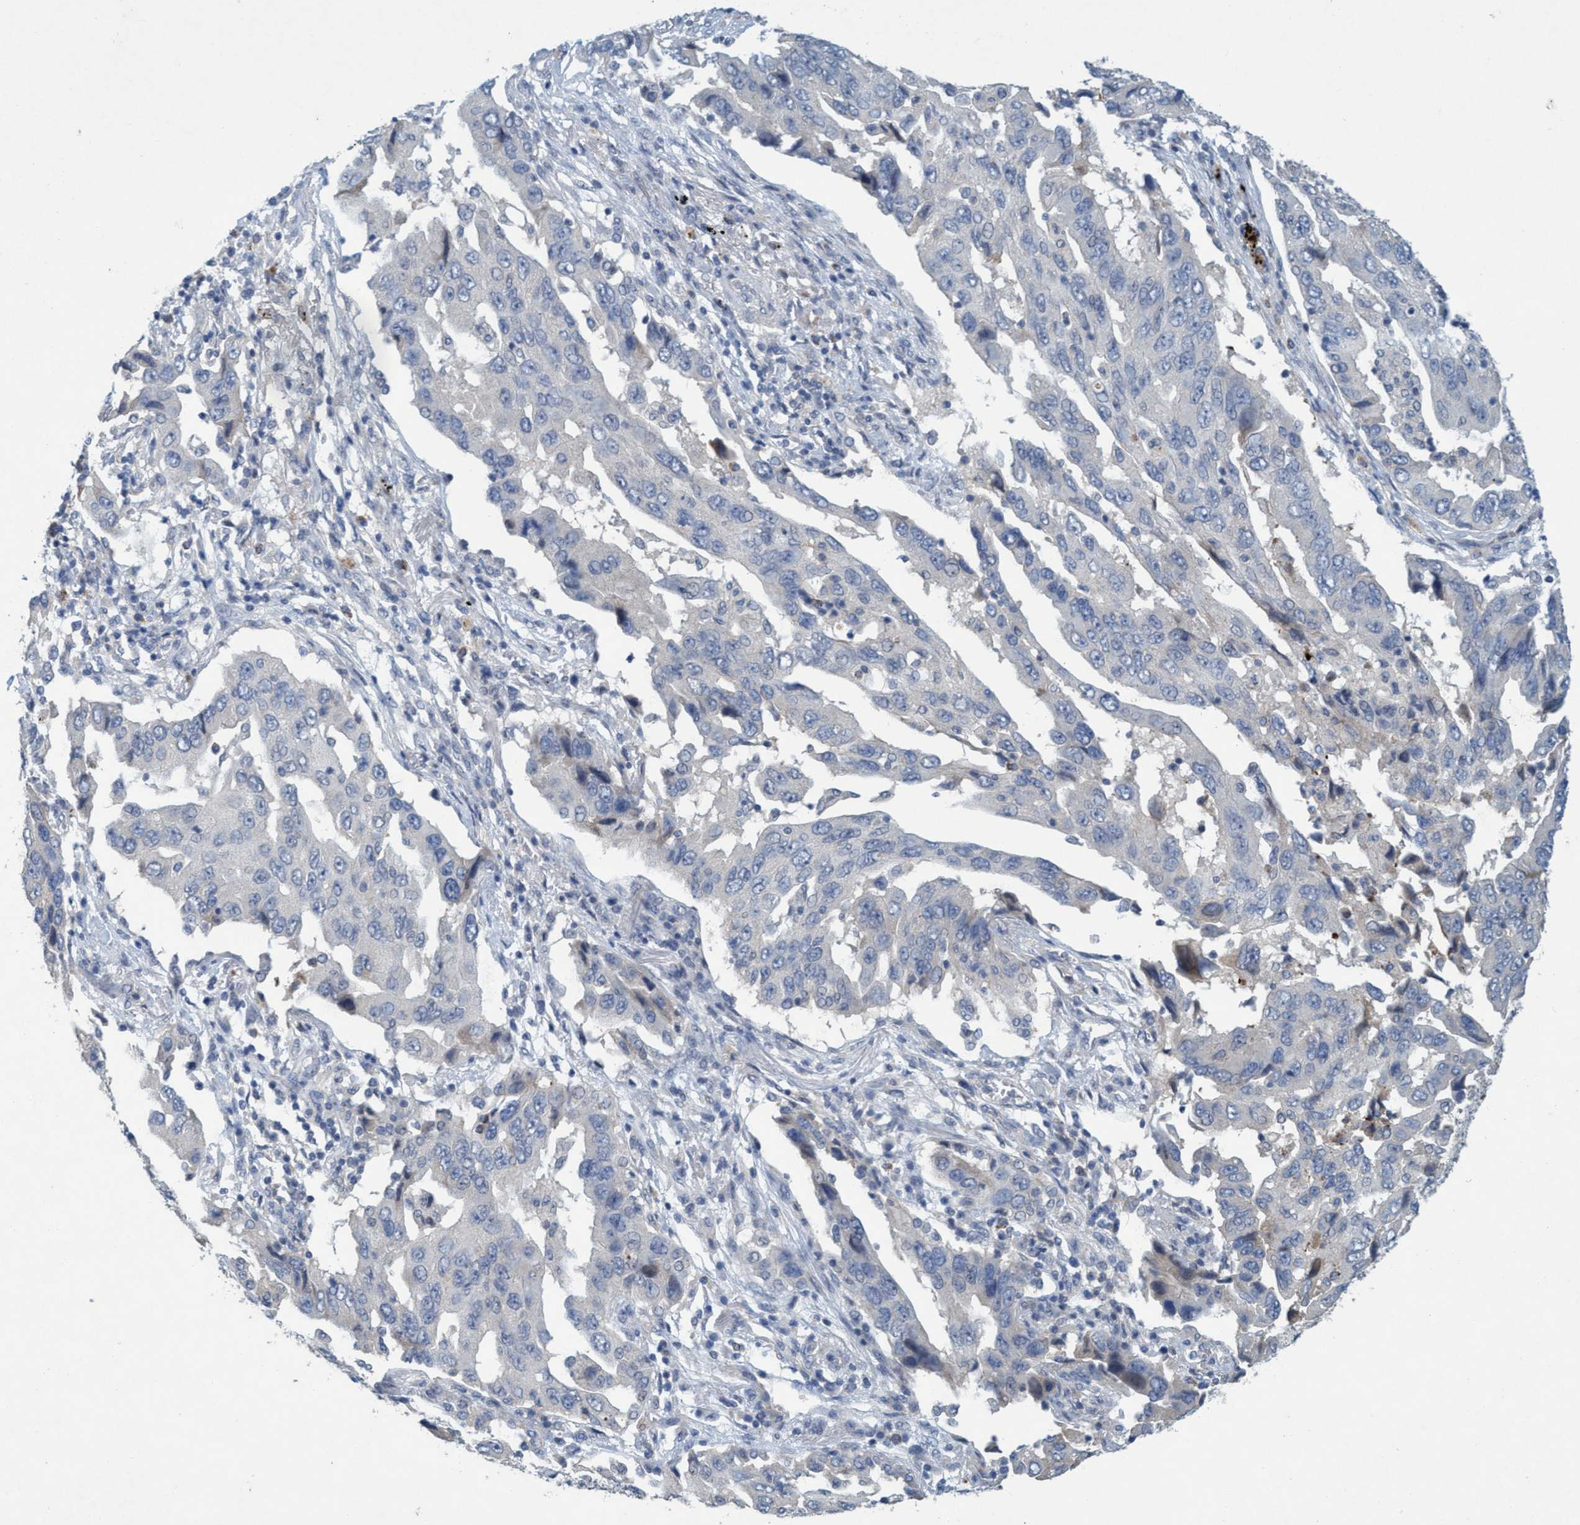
{"staining": {"intensity": "negative", "quantity": "none", "location": "none"}, "tissue": "lung cancer", "cell_type": "Tumor cells", "image_type": "cancer", "snomed": [{"axis": "morphology", "description": "Adenocarcinoma, NOS"}, {"axis": "topography", "description": "Lung"}], "caption": "This is an immunohistochemistry image of lung cancer. There is no expression in tumor cells.", "gene": "RNF208", "patient": {"sex": "female", "age": 65}}